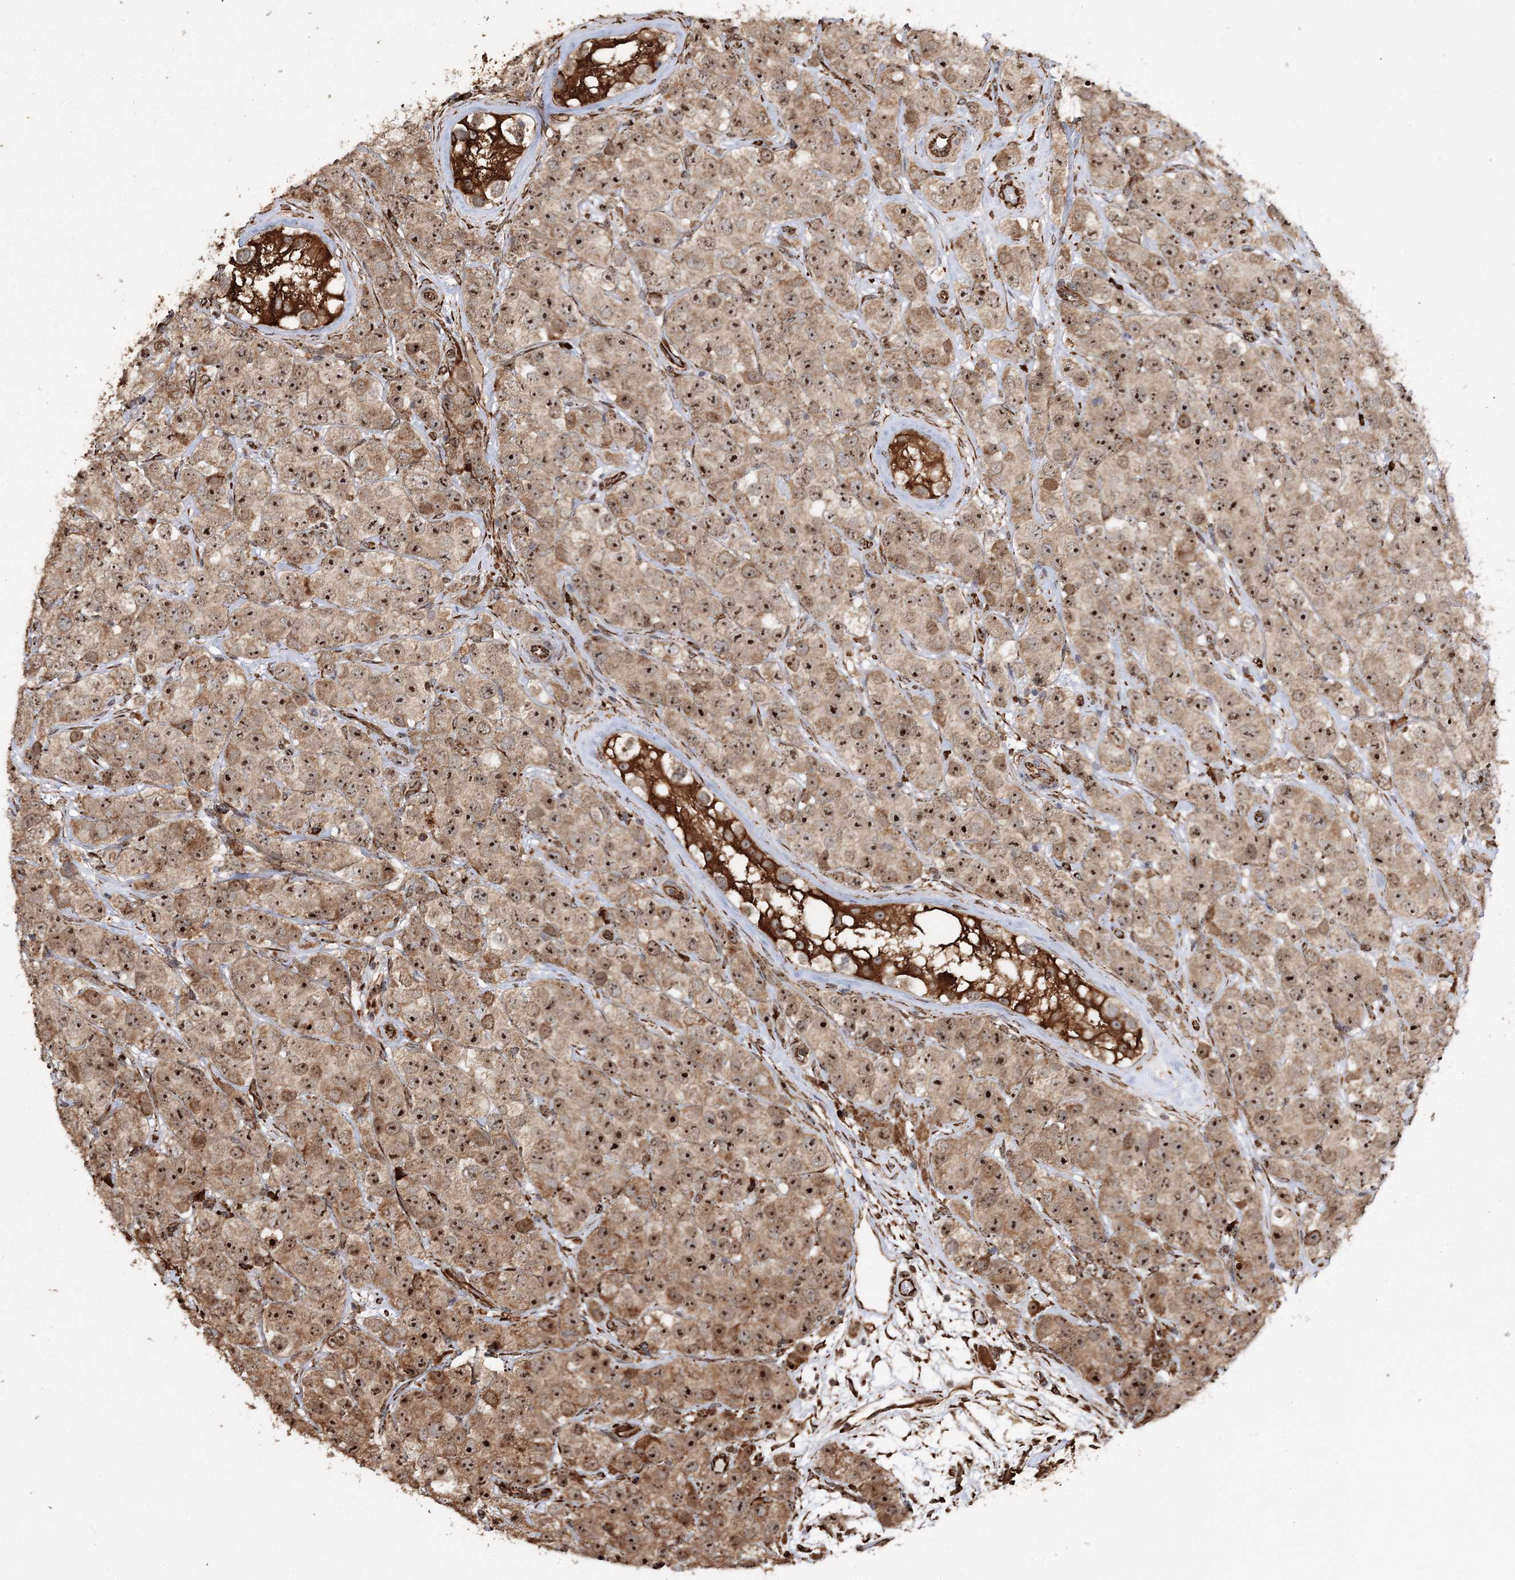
{"staining": {"intensity": "moderate", "quantity": ">75%", "location": "cytoplasmic/membranous,nuclear"}, "tissue": "testis cancer", "cell_type": "Tumor cells", "image_type": "cancer", "snomed": [{"axis": "morphology", "description": "Seminoma, NOS"}, {"axis": "topography", "description": "Testis"}], "caption": "A medium amount of moderate cytoplasmic/membranous and nuclear staining is present in approximately >75% of tumor cells in seminoma (testis) tissue. Nuclei are stained in blue.", "gene": "SCRN3", "patient": {"sex": "male", "age": 28}}